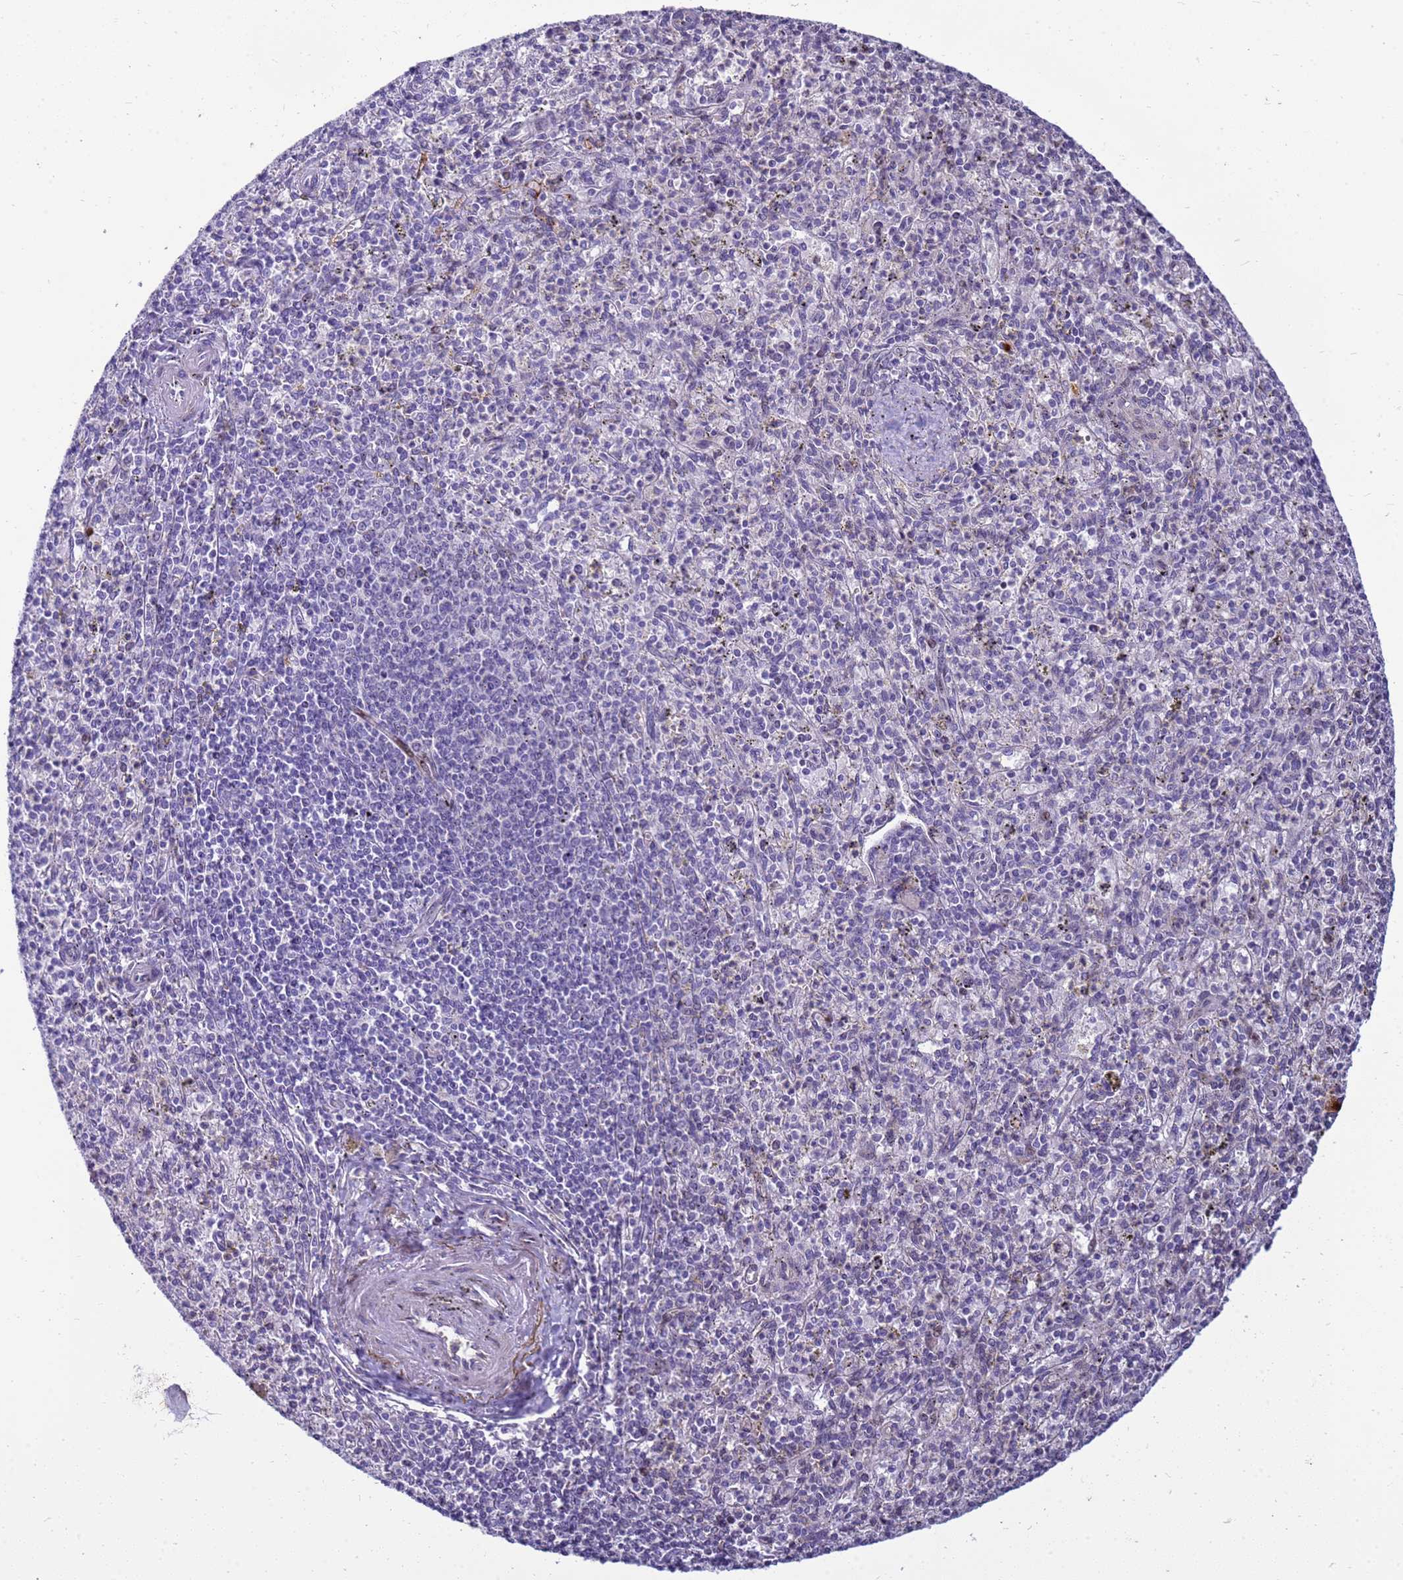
{"staining": {"intensity": "negative", "quantity": "none", "location": "none"}, "tissue": "spleen", "cell_type": "Cells in red pulp", "image_type": "normal", "snomed": [{"axis": "morphology", "description": "Normal tissue, NOS"}, {"axis": "topography", "description": "Spleen"}], "caption": "A micrograph of human spleen is negative for staining in cells in red pulp. The staining was performed using DAB to visualize the protein expression in brown, while the nuclei were stained in blue with hematoxylin (Magnification: 20x).", "gene": "RSPO1", "patient": {"sex": "male", "age": 72}}